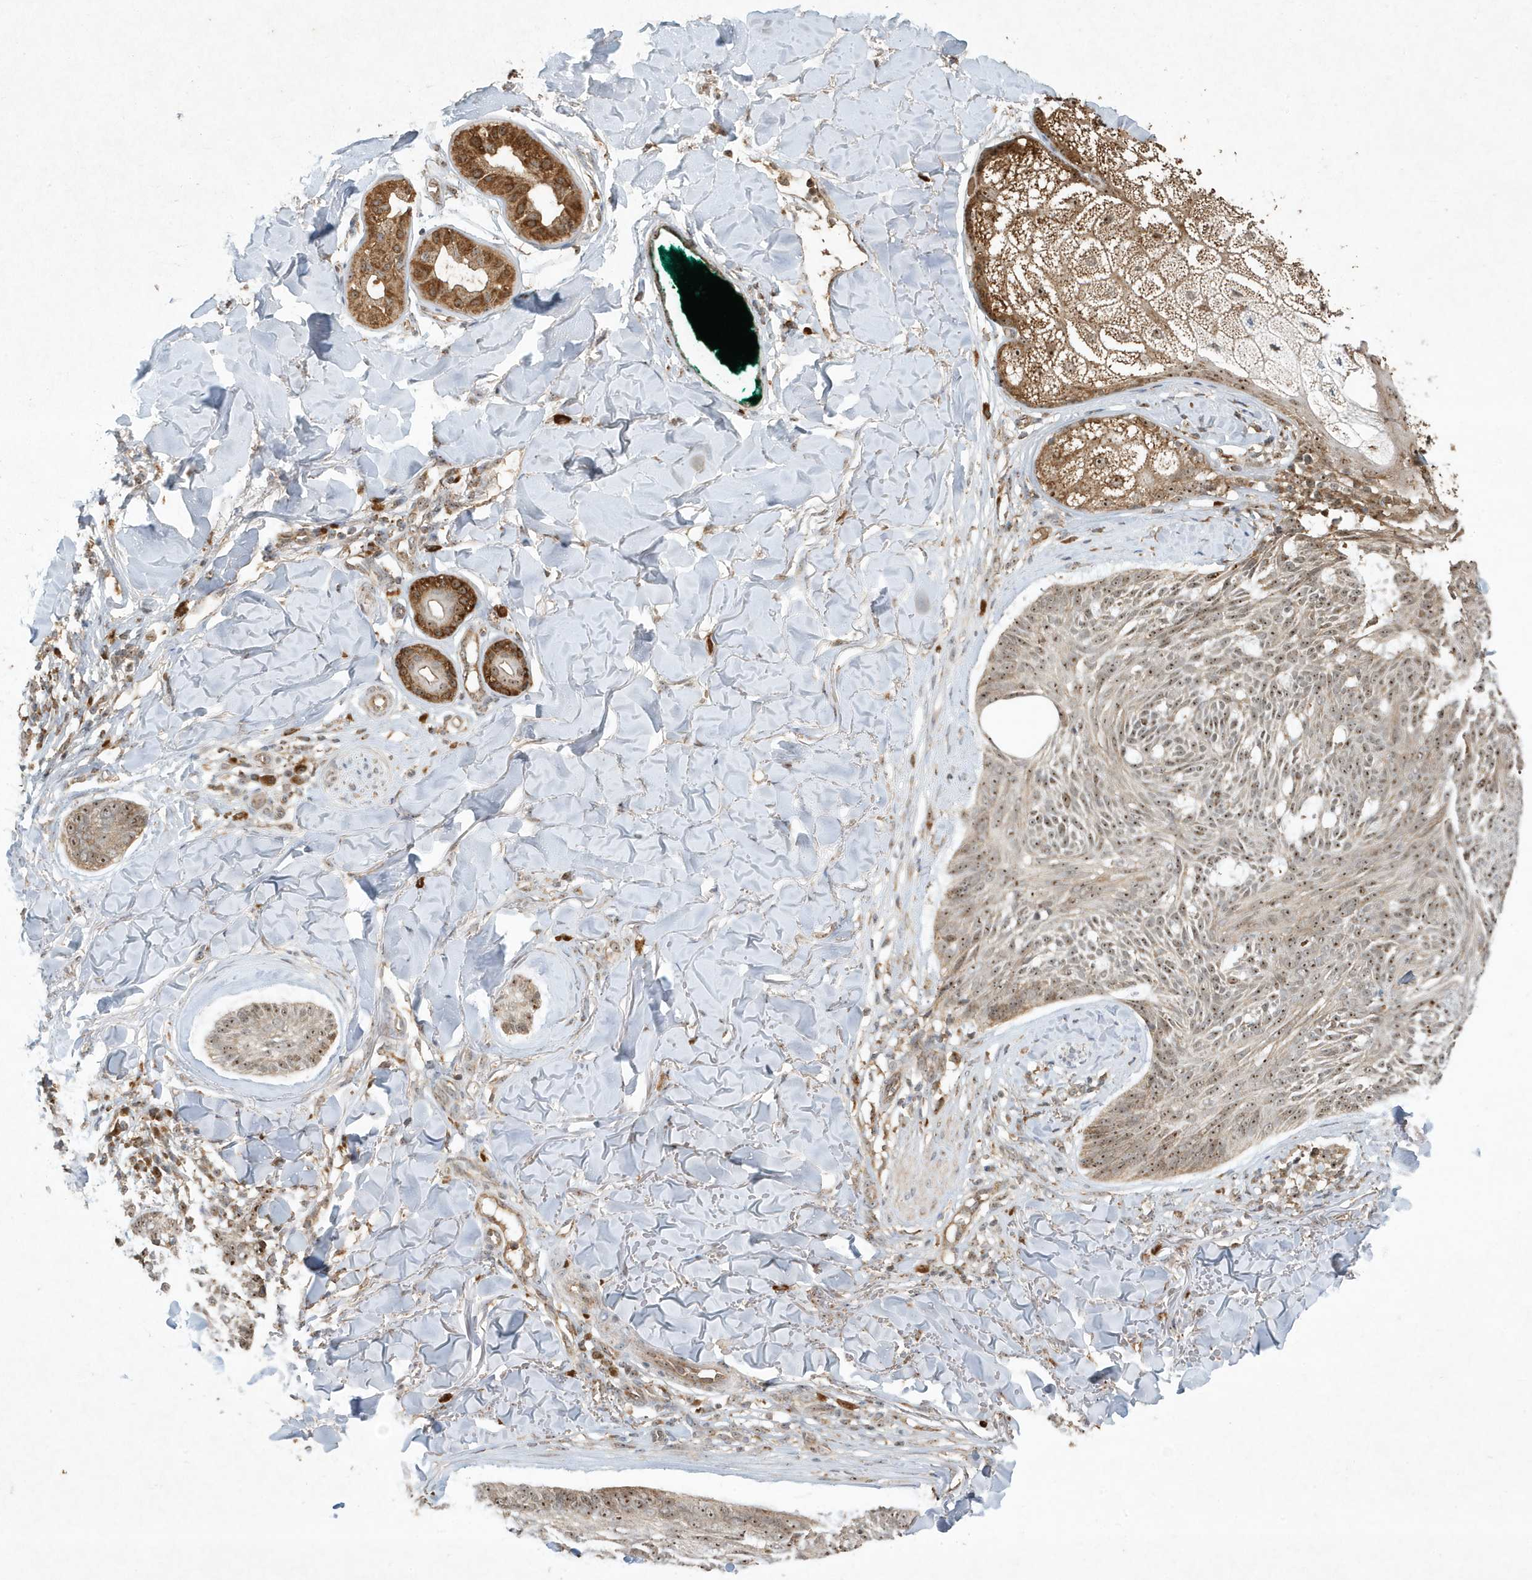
{"staining": {"intensity": "moderate", "quantity": ">75%", "location": "nuclear"}, "tissue": "skin cancer", "cell_type": "Tumor cells", "image_type": "cancer", "snomed": [{"axis": "morphology", "description": "Basal cell carcinoma"}, {"axis": "topography", "description": "Skin"}], "caption": "Protein staining demonstrates moderate nuclear staining in about >75% of tumor cells in skin cancer.", "gene": "ABCB9", "patient": {"sex": "male", "age": 43}}